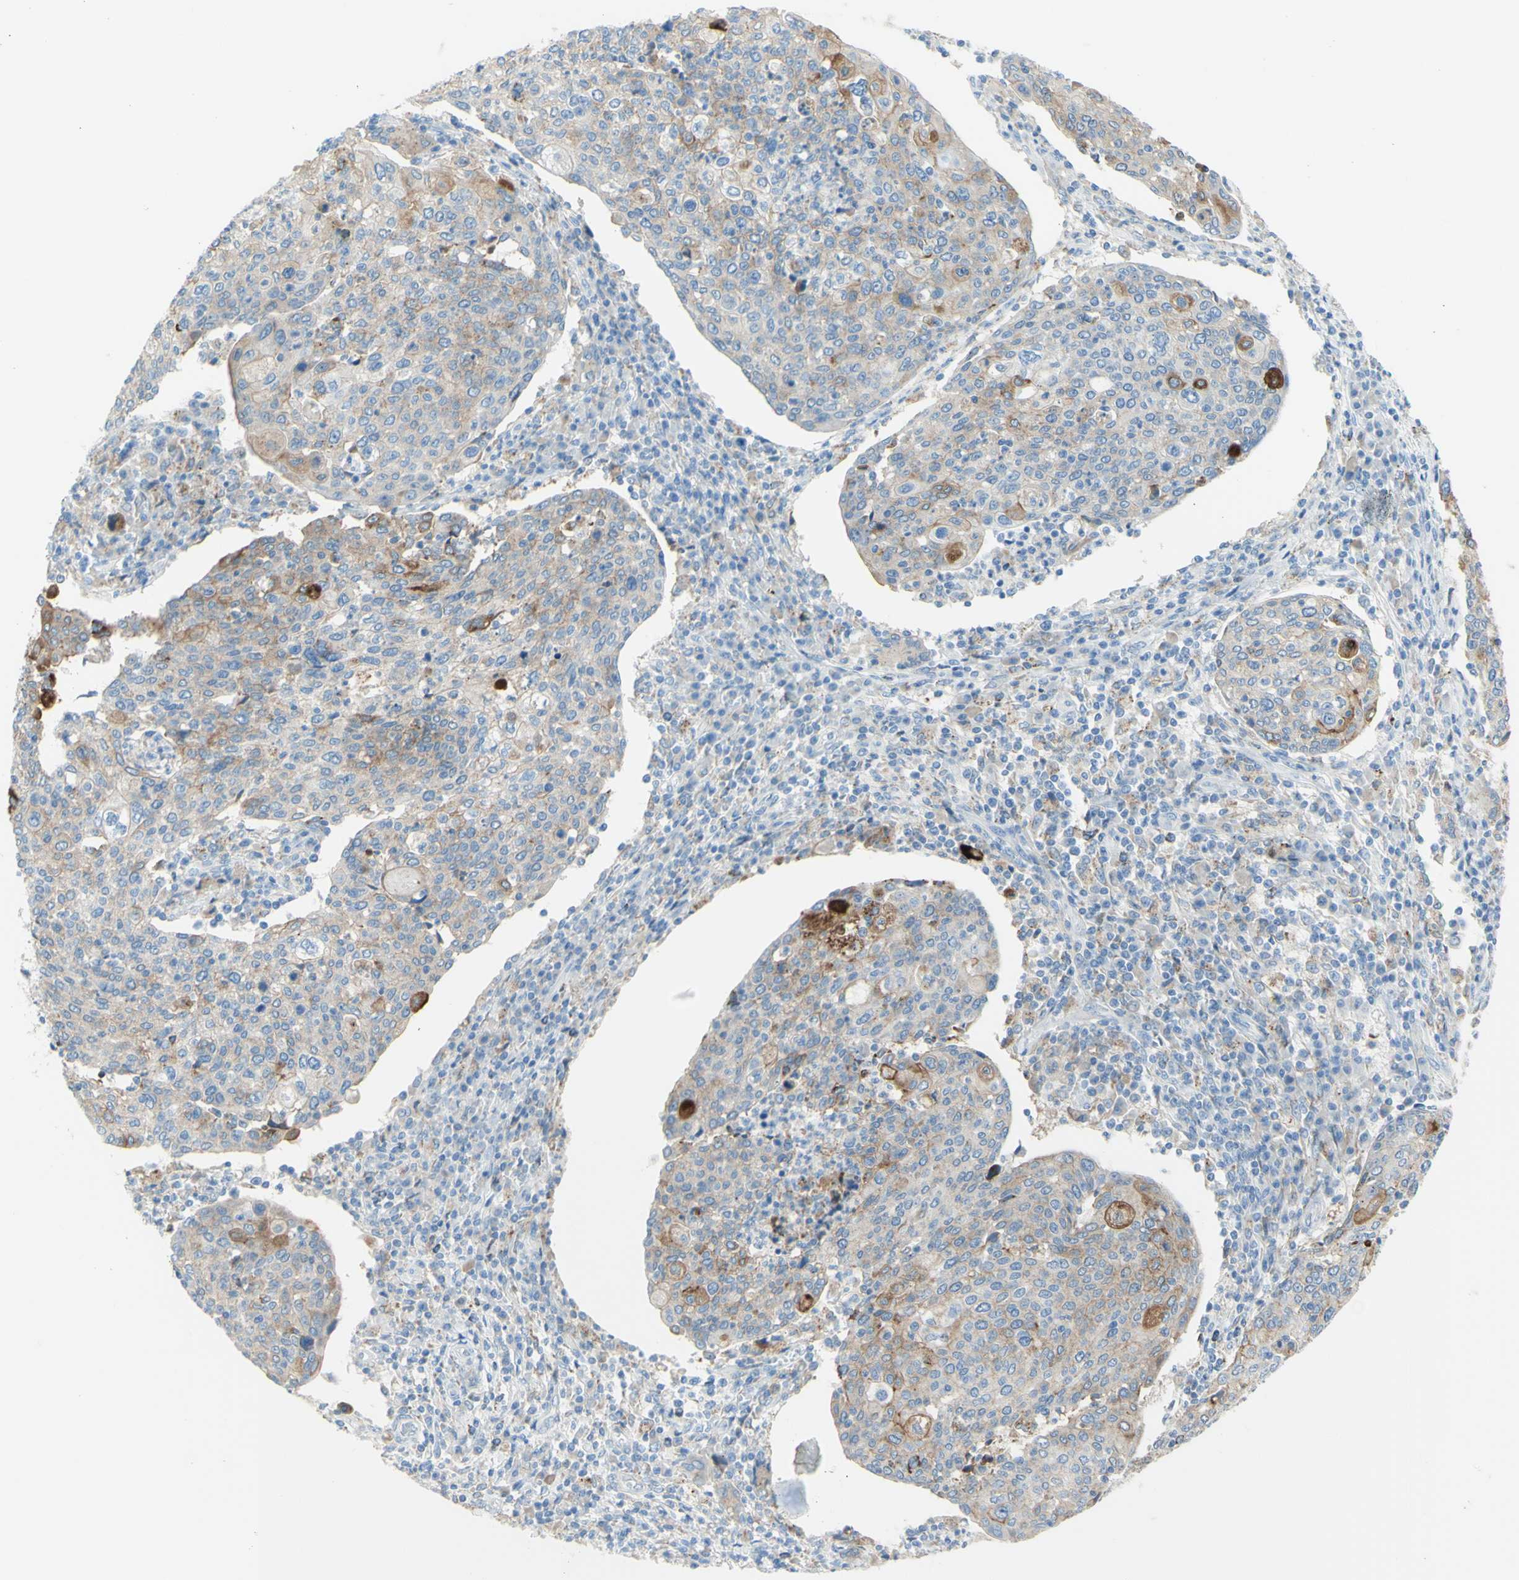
{"staining": {"intensity": "weak", "quantity": "25%-75%", "location": "cytoplasmic/membranous"}, "tissue": "cervical cancer", "cell_type": "Tumor cells", "image_type": "cancer", "snomed": [{"axis": "morphology", "description": "Squamous cell carcinoma, NOS"}, {"axis": "topography", "description": "Cervix"}], "caption": "Immunohistochemical staining of squamous cell carcinoma (cervical) exhibits low levels of weak cytoplasmic/membranous staining in approximately 25%-75% of tumor cells.", "gene": "TSPAN1", "patient": {"sex": "female", "age": 40}}